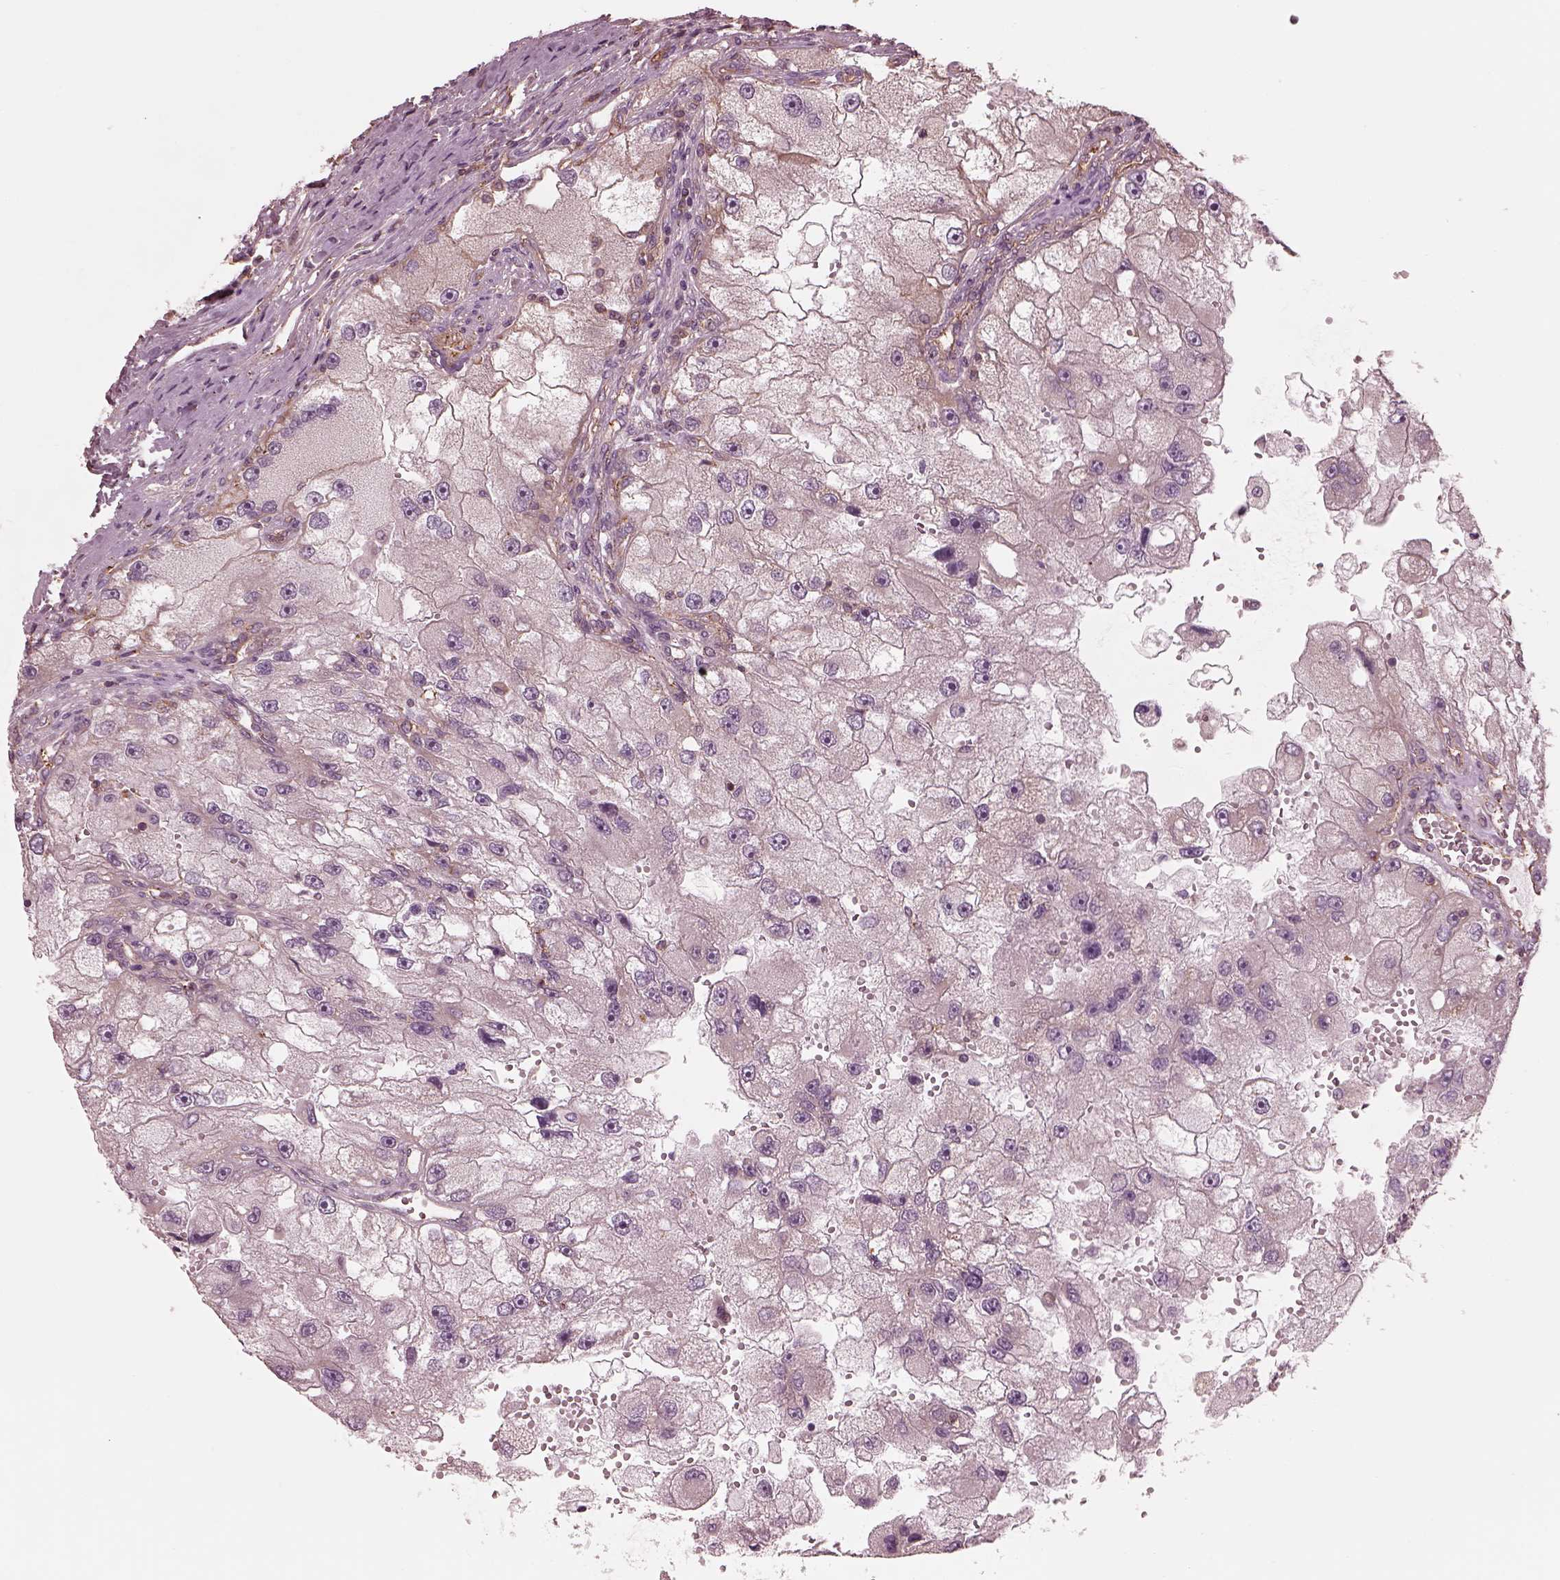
{"staining": {"intensity": "negative", "quantity": "none", "location": "none"}, "tissue": "renal cancer", "cell_type": "Tumor cells", "image_type": "cancer", "snomed": [{"axis": "morphology", "description": "Adenocarcinoma, NOS"}, {"axis": "topography", "description": "Kidney"}], "caption": "Adenocarcinoma (renal) was stained to show a protein in brown. There is no significant staining in tumor cells. The staining was performed using DAB to visualize the protein expression in brown, while the nuclei were stained in blue with hematoxylin (Magnification: 20x).", "gene": "STK33", "patient": {"sex": "male", "age": 63}}